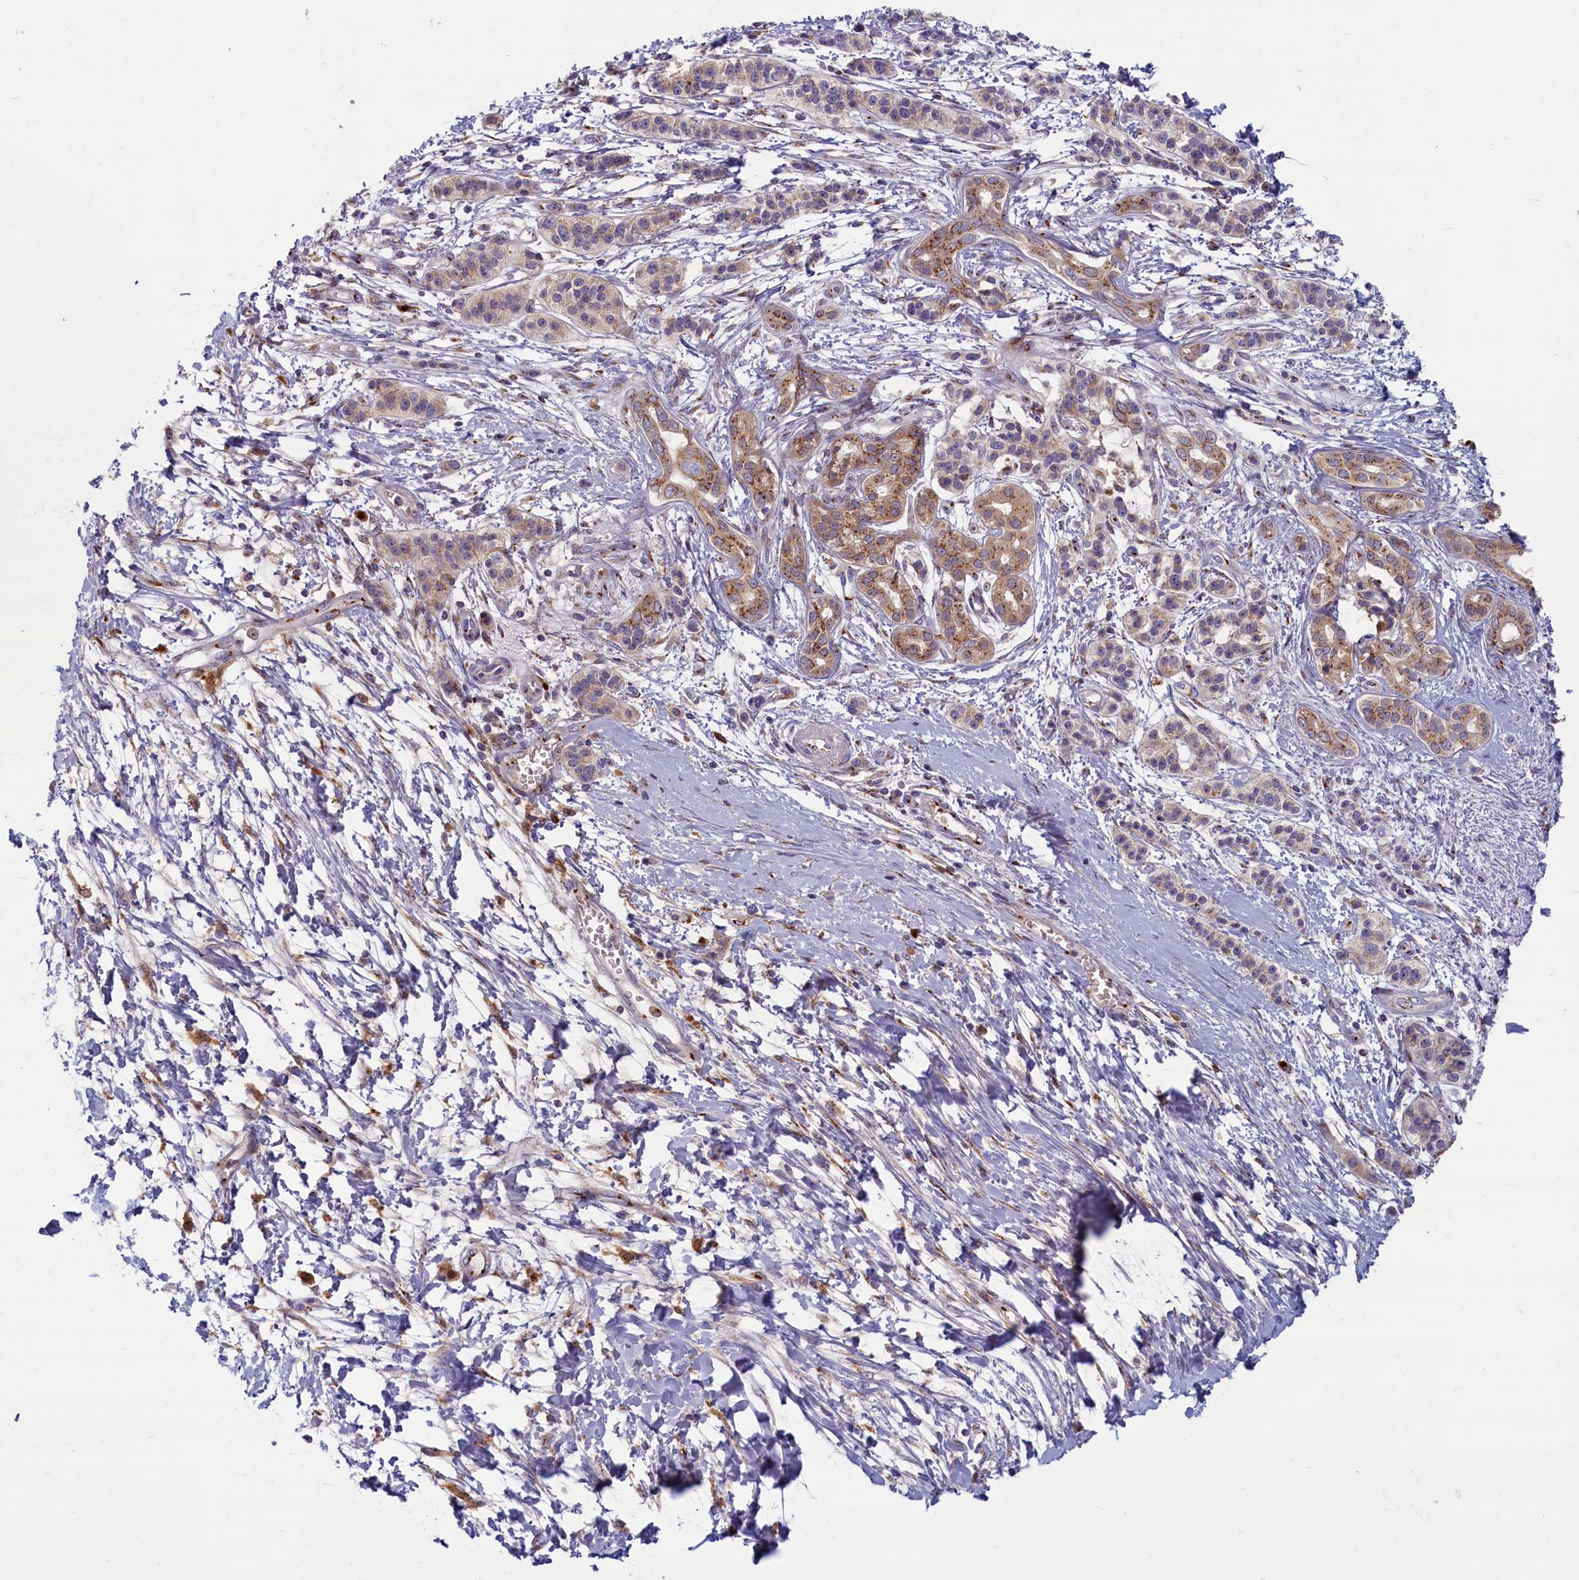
{"staining": {"intensity": "moderate", "quantity": ">75%", "location": "cytoplasmic/membranous"}, "tissue": "pancreatic cancer", "cell_type": "Tumor cells", "image_type": "cancer", "snomed": [{"axis": "morphology", "description": "Adenocarcinoma, NOS"}, {"axis": "topography", "description": "Pancreas"}], "caption": "Pancreatic cancer tissue shows moderate cytoplasmic/membranous expression in approximately >75% of tumor cells", "gene": "BLVRB", "patient": {"sex": "male", "age": 50}}